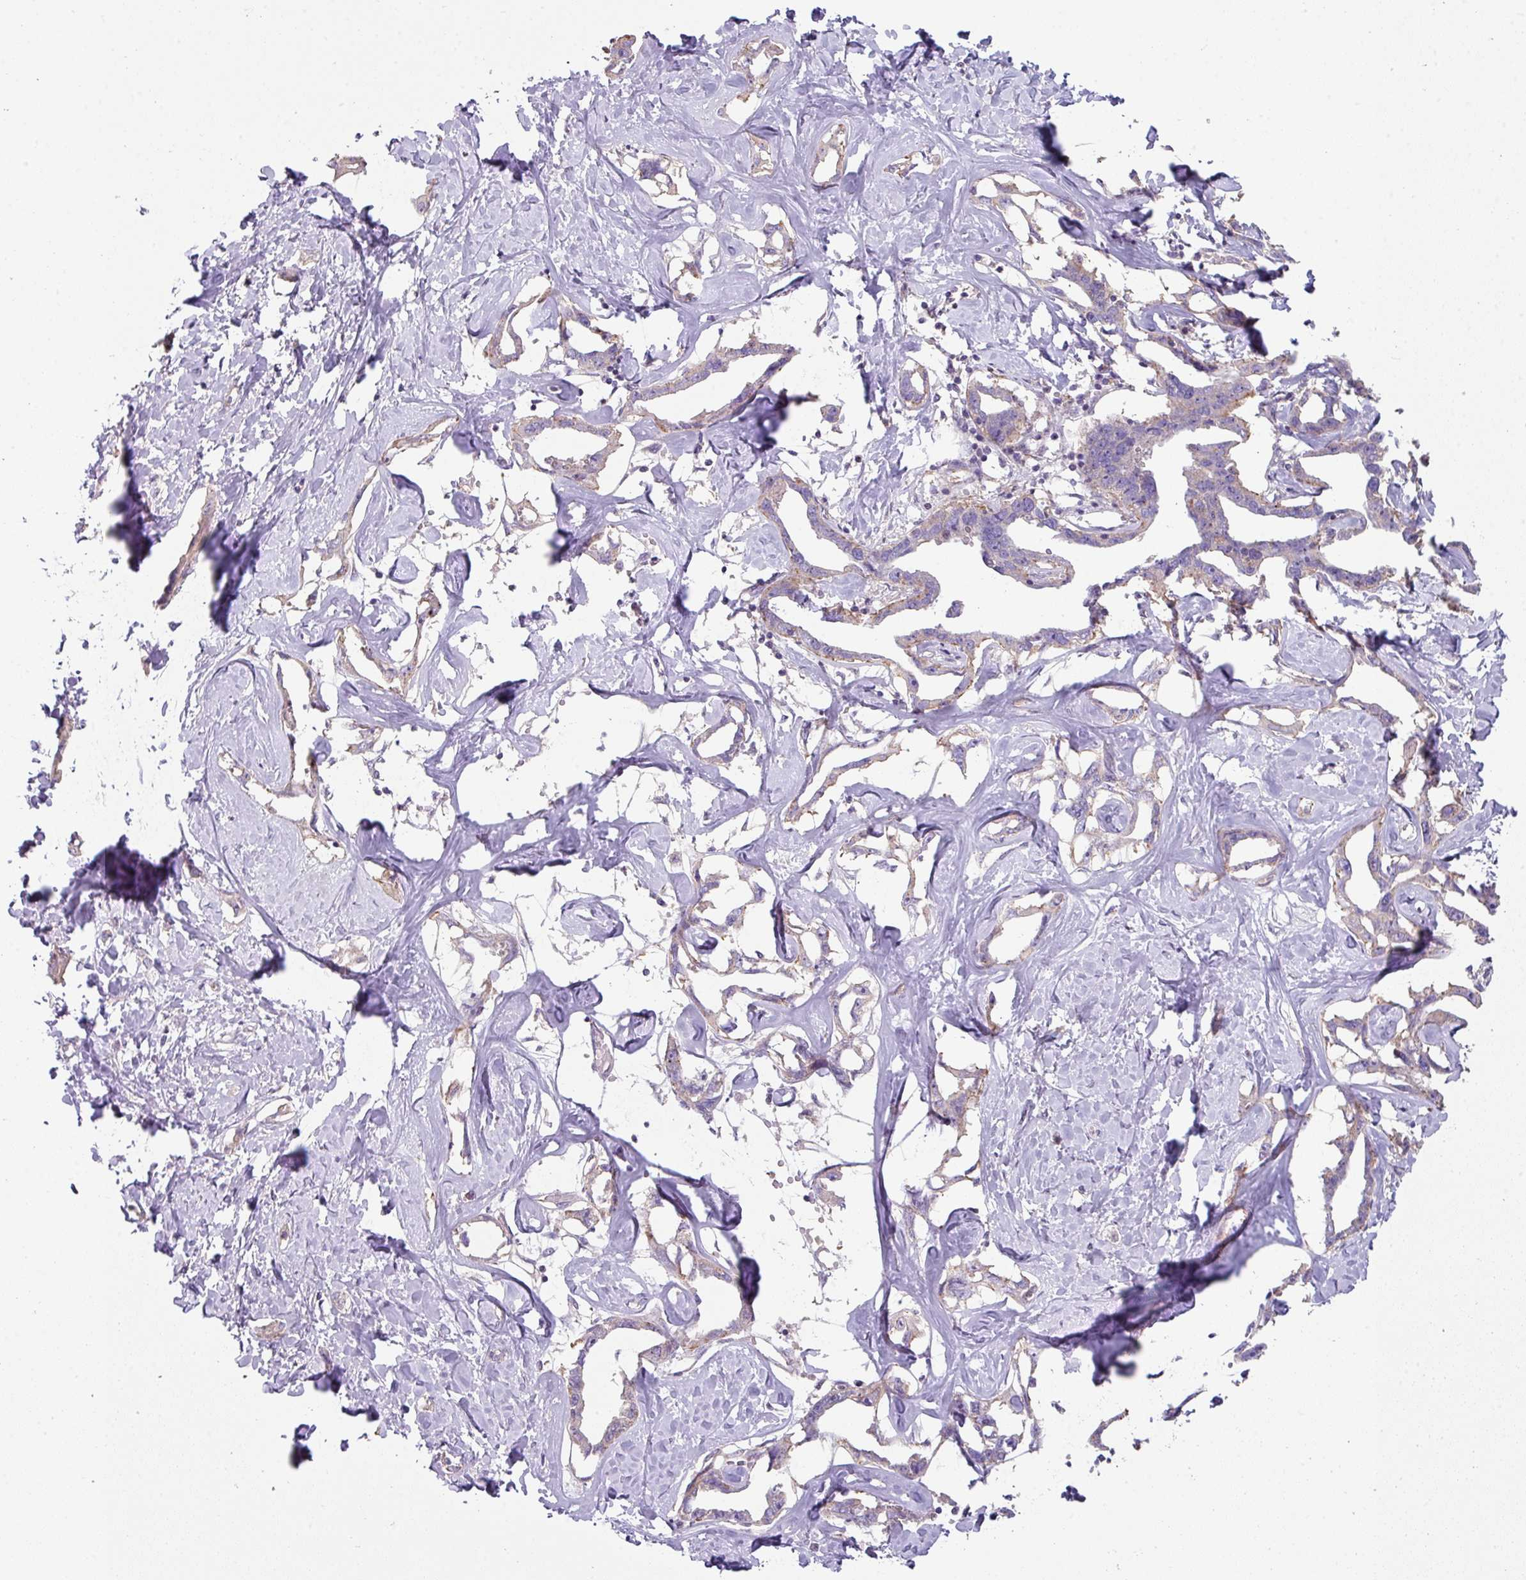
{"staining": {"intensity": "weak", "quantity": "<25%", "location": "cytoplasmic/membranous"}, "tissue": "liver cancer", "cell_type": "Tumor cells", "image_type": "cancer", "snomed": [{"axis": "morphology", "description": "Cholangiocarcinoma"}, {"axis": "topography", "description": "Liver"}], "caption": "DAB immunohistochemical staining of human liver cancer (cholangiocarcinoma) displays no significant staining in tumor cells. (Stains: DAB (3,3'-diaminobenzidine) IHC with hematoxylin counter stain, Microscopy: brightfield microscopy at high magnification).", "gene": "LRRC9", "patient": {"sex": "male", "age": 59}}